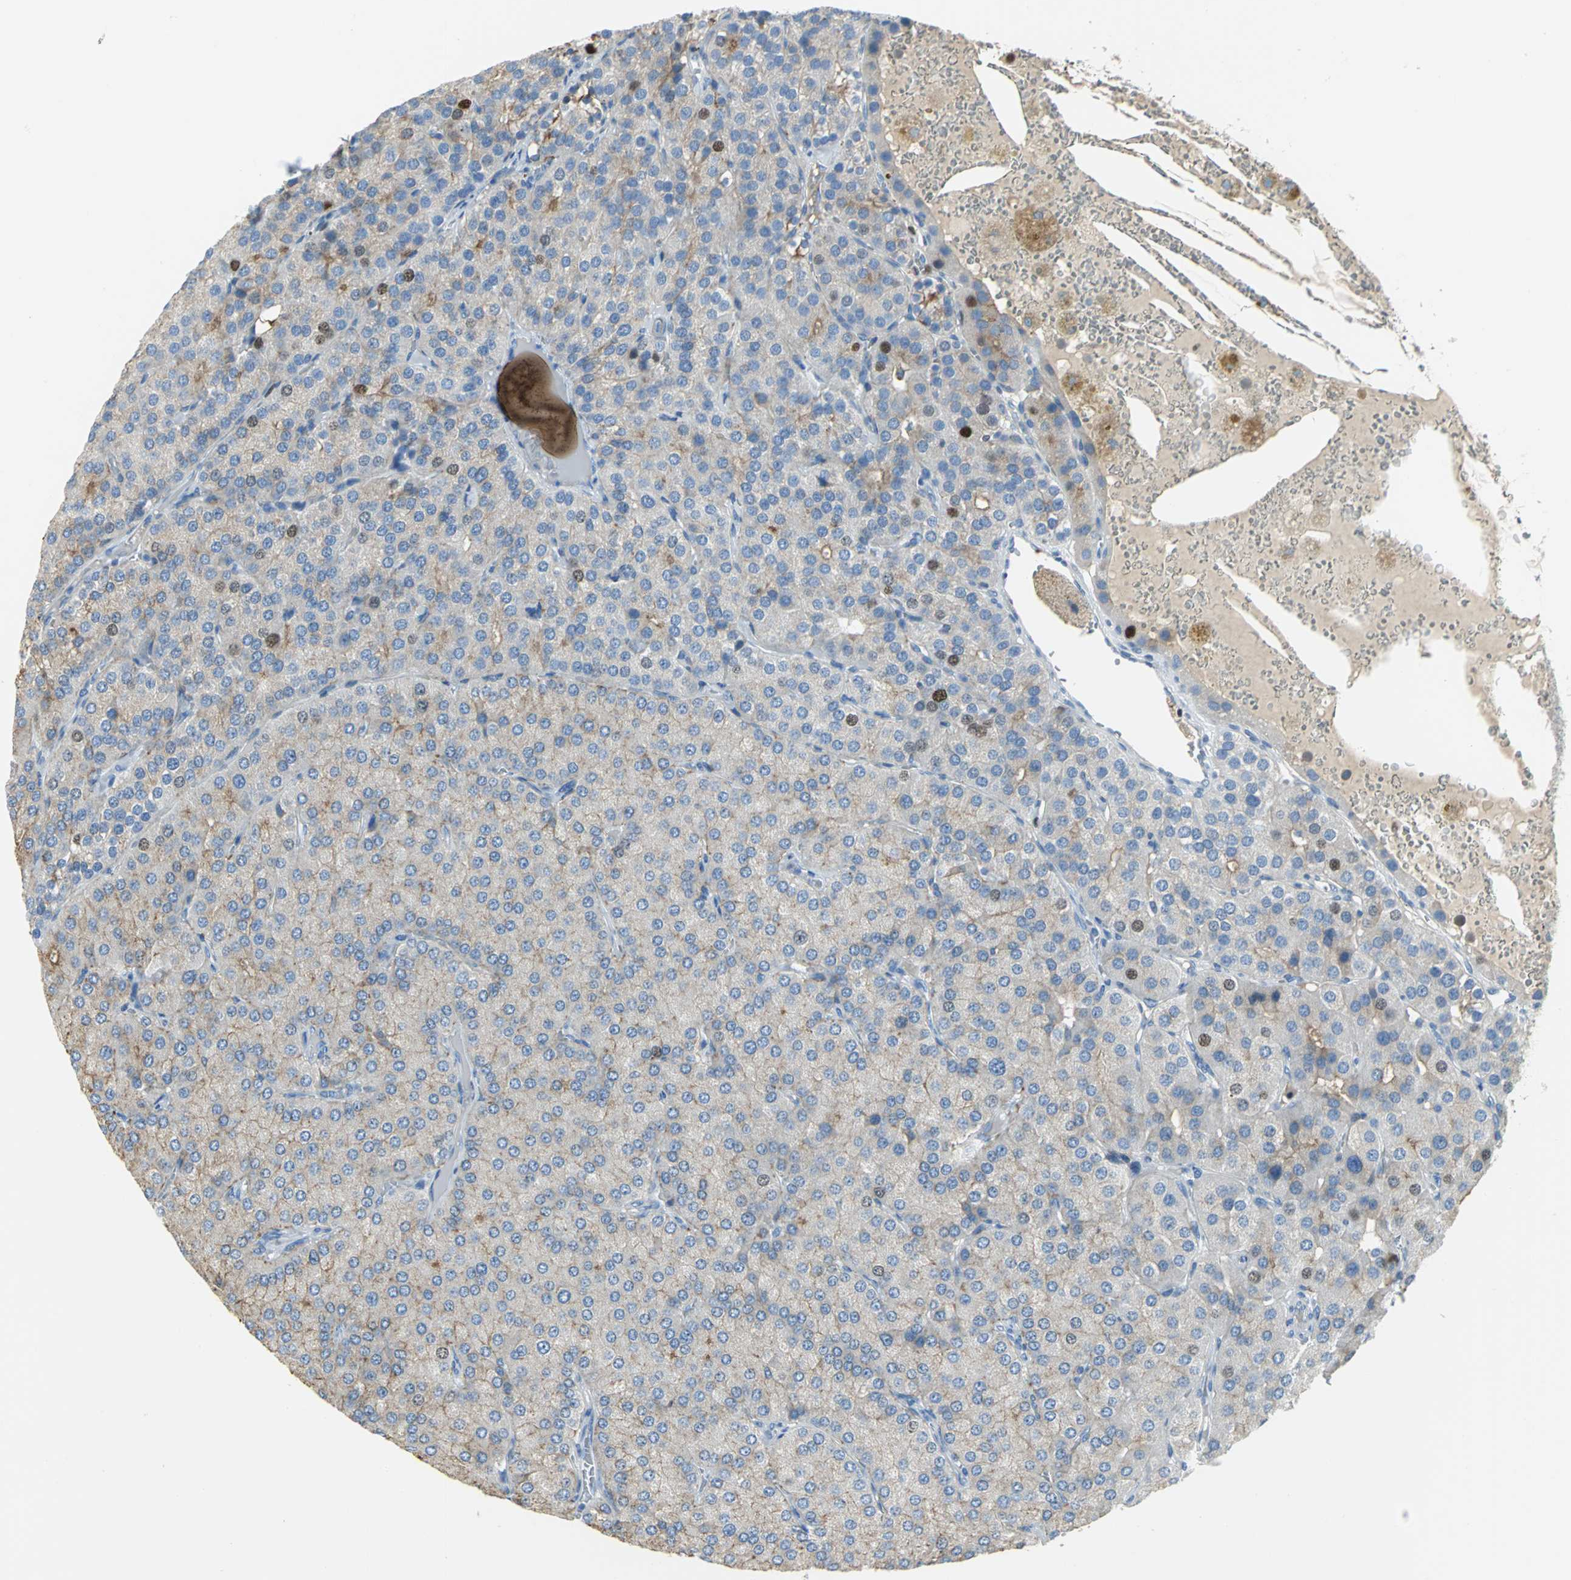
{"staining": {"intensity": "moderate", "quantity": ">75%", "location": "cytoplasmic/membranous,nuclear"}, "tissue": "parathyroid gland", "cell_type": "Glandular cells", "image_type": "normal", "snomed": [{"axis": "morphology", "description": "Normal tissue, NOS"}, {"axis": "morphology", "description": "Adenoma, NOS"}, {"axis": "topography", "description": "Parathyroid gland"}], "caption": "IHC micrograph of normal parathyroid gland: parathyroid gland stained using immunohistochemistry demonstrates medium levels of moderate protein expression localized specifically in the cytoplasmic/membranous,nuclear of glandular cells, appearing as a cytoplasmic/membranous,nuclear brown color.", "gene": "MCM4", "patient": {"sex": "female", "age": 86}}